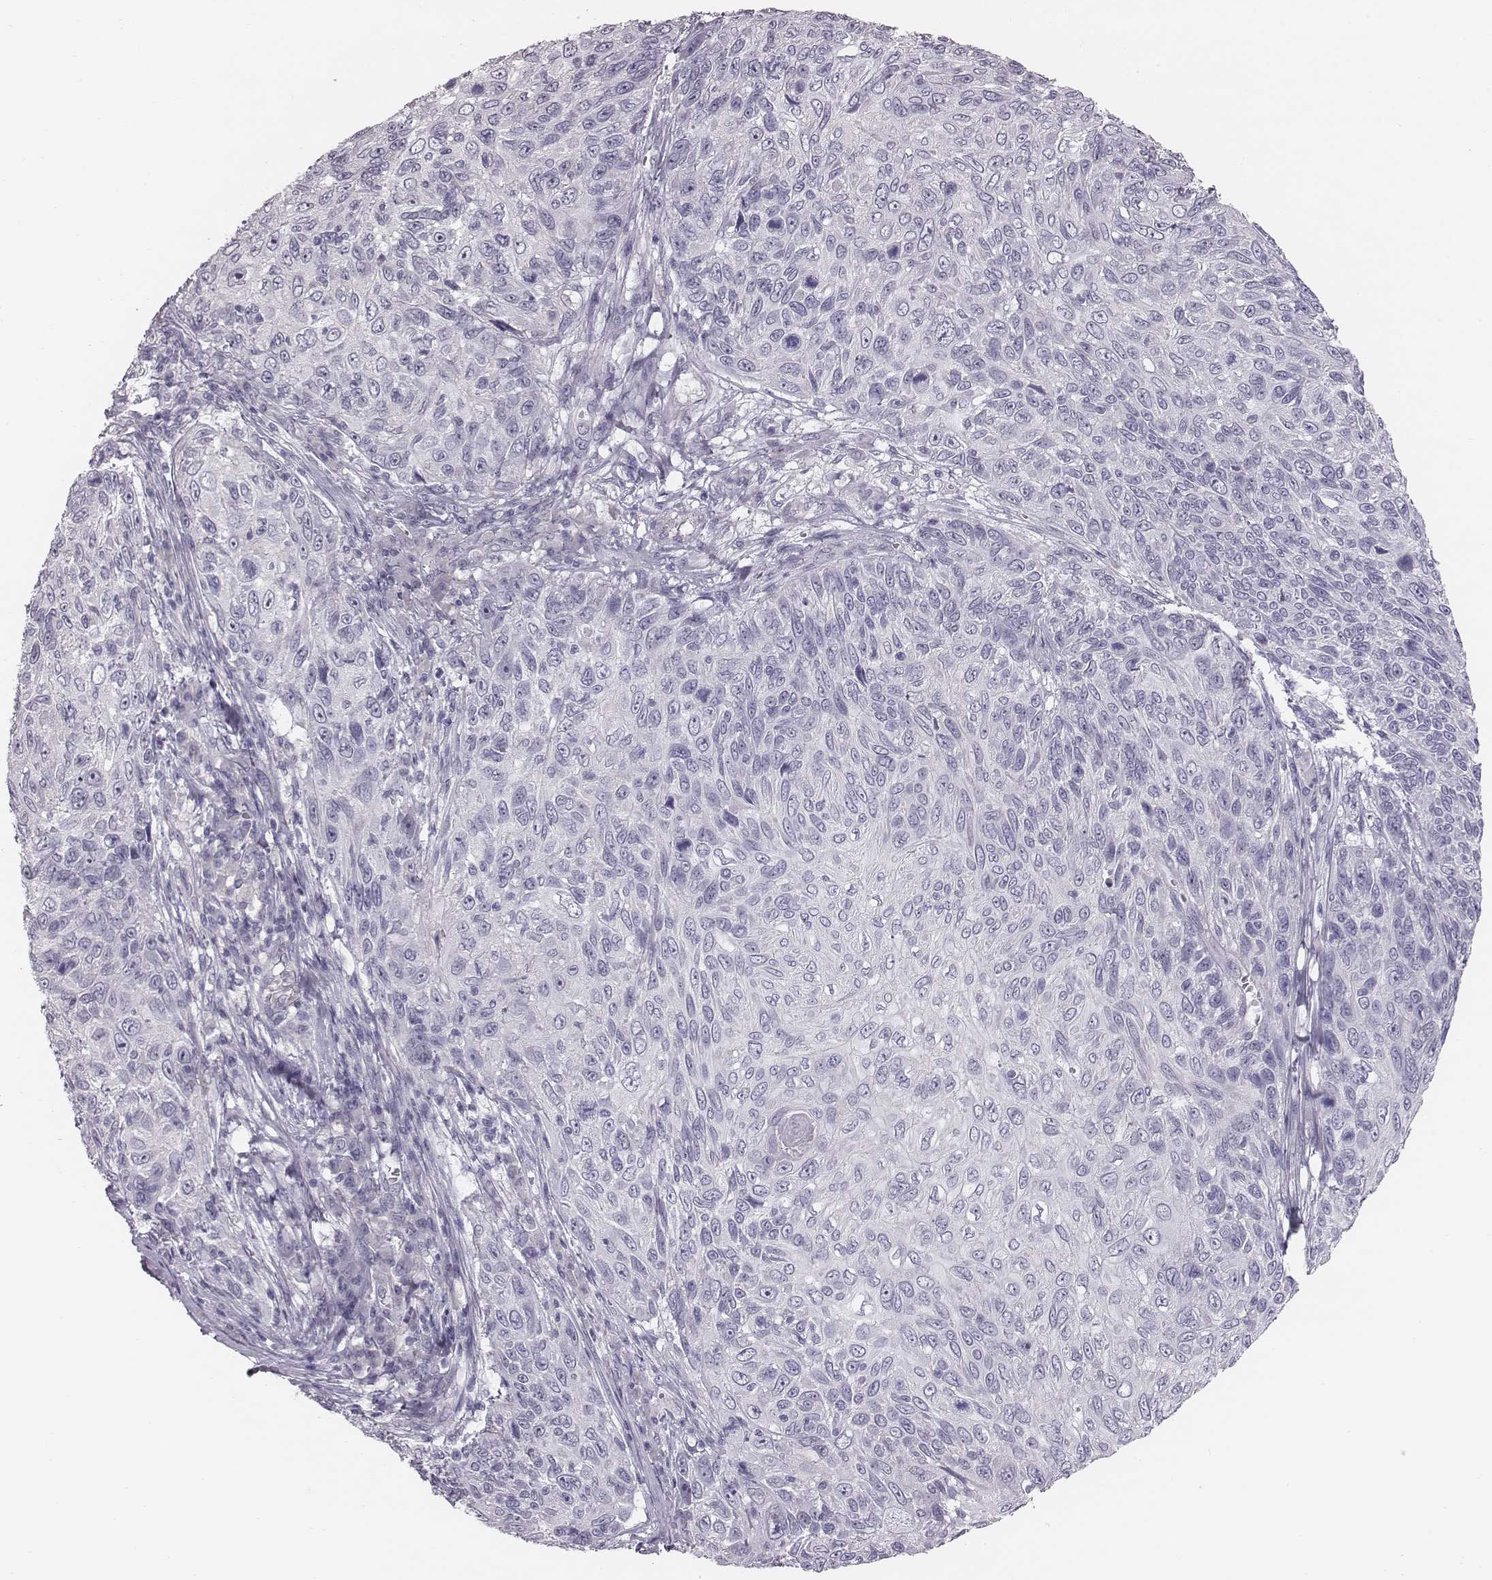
{"staining": {"intensity": "negative", "quantity": "none", "location": "none"}, "tissue": "skin cancer", "cell_type": "Tumor cells", "image_type": "cancer", "snomed": [{"axis": "morphology", "description": "Squamous cell carcinoma, NOS"}, {"axis": "topography", "description": "Skin"}], "caption": "This is a image of IHC staining of skin cancer, which shows no positivity in tumor cells. (DAB IHC, high magnification).", "gene": "CACNG4", "patient": {"sex": "male", "age": 92}}